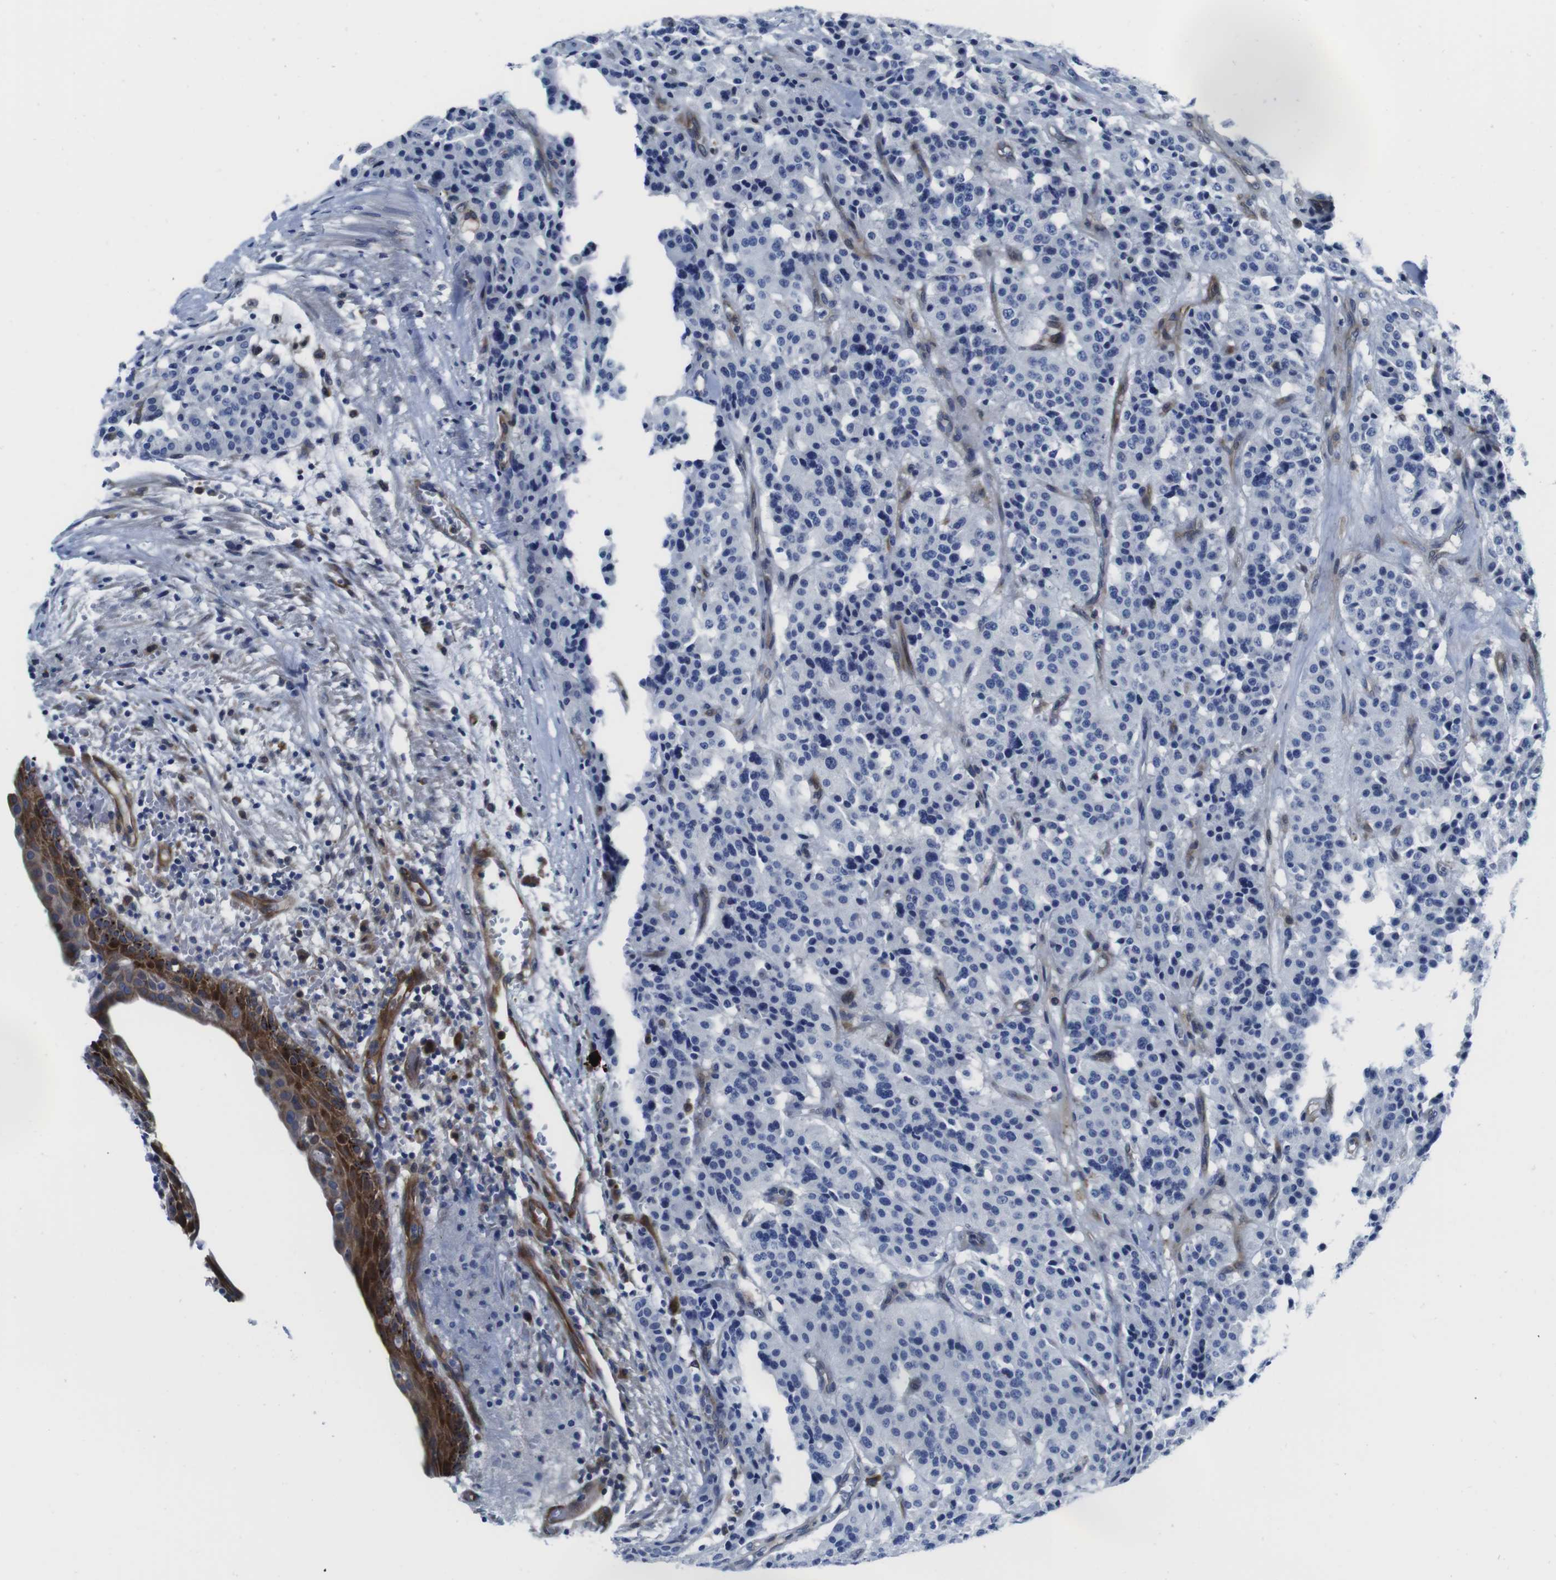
{"staining": {"intensity": "negative", "quantity": "none", "location": "none"}, "tissue": "carcinoid", "cell_type": "Tumor cells", "image_type": "cancer", "snomed": [{"axis": "morphology", "description": "Carcinoid, malignant, NOS"}, {"axis": "topography", "description": "Lung"}], "caption": "Immunohistochemical staining of human carcinoid displays no significant staining in tumor cells.", "gene": "EIF4A1", "patient": {"sex": "male", "age": 30}}